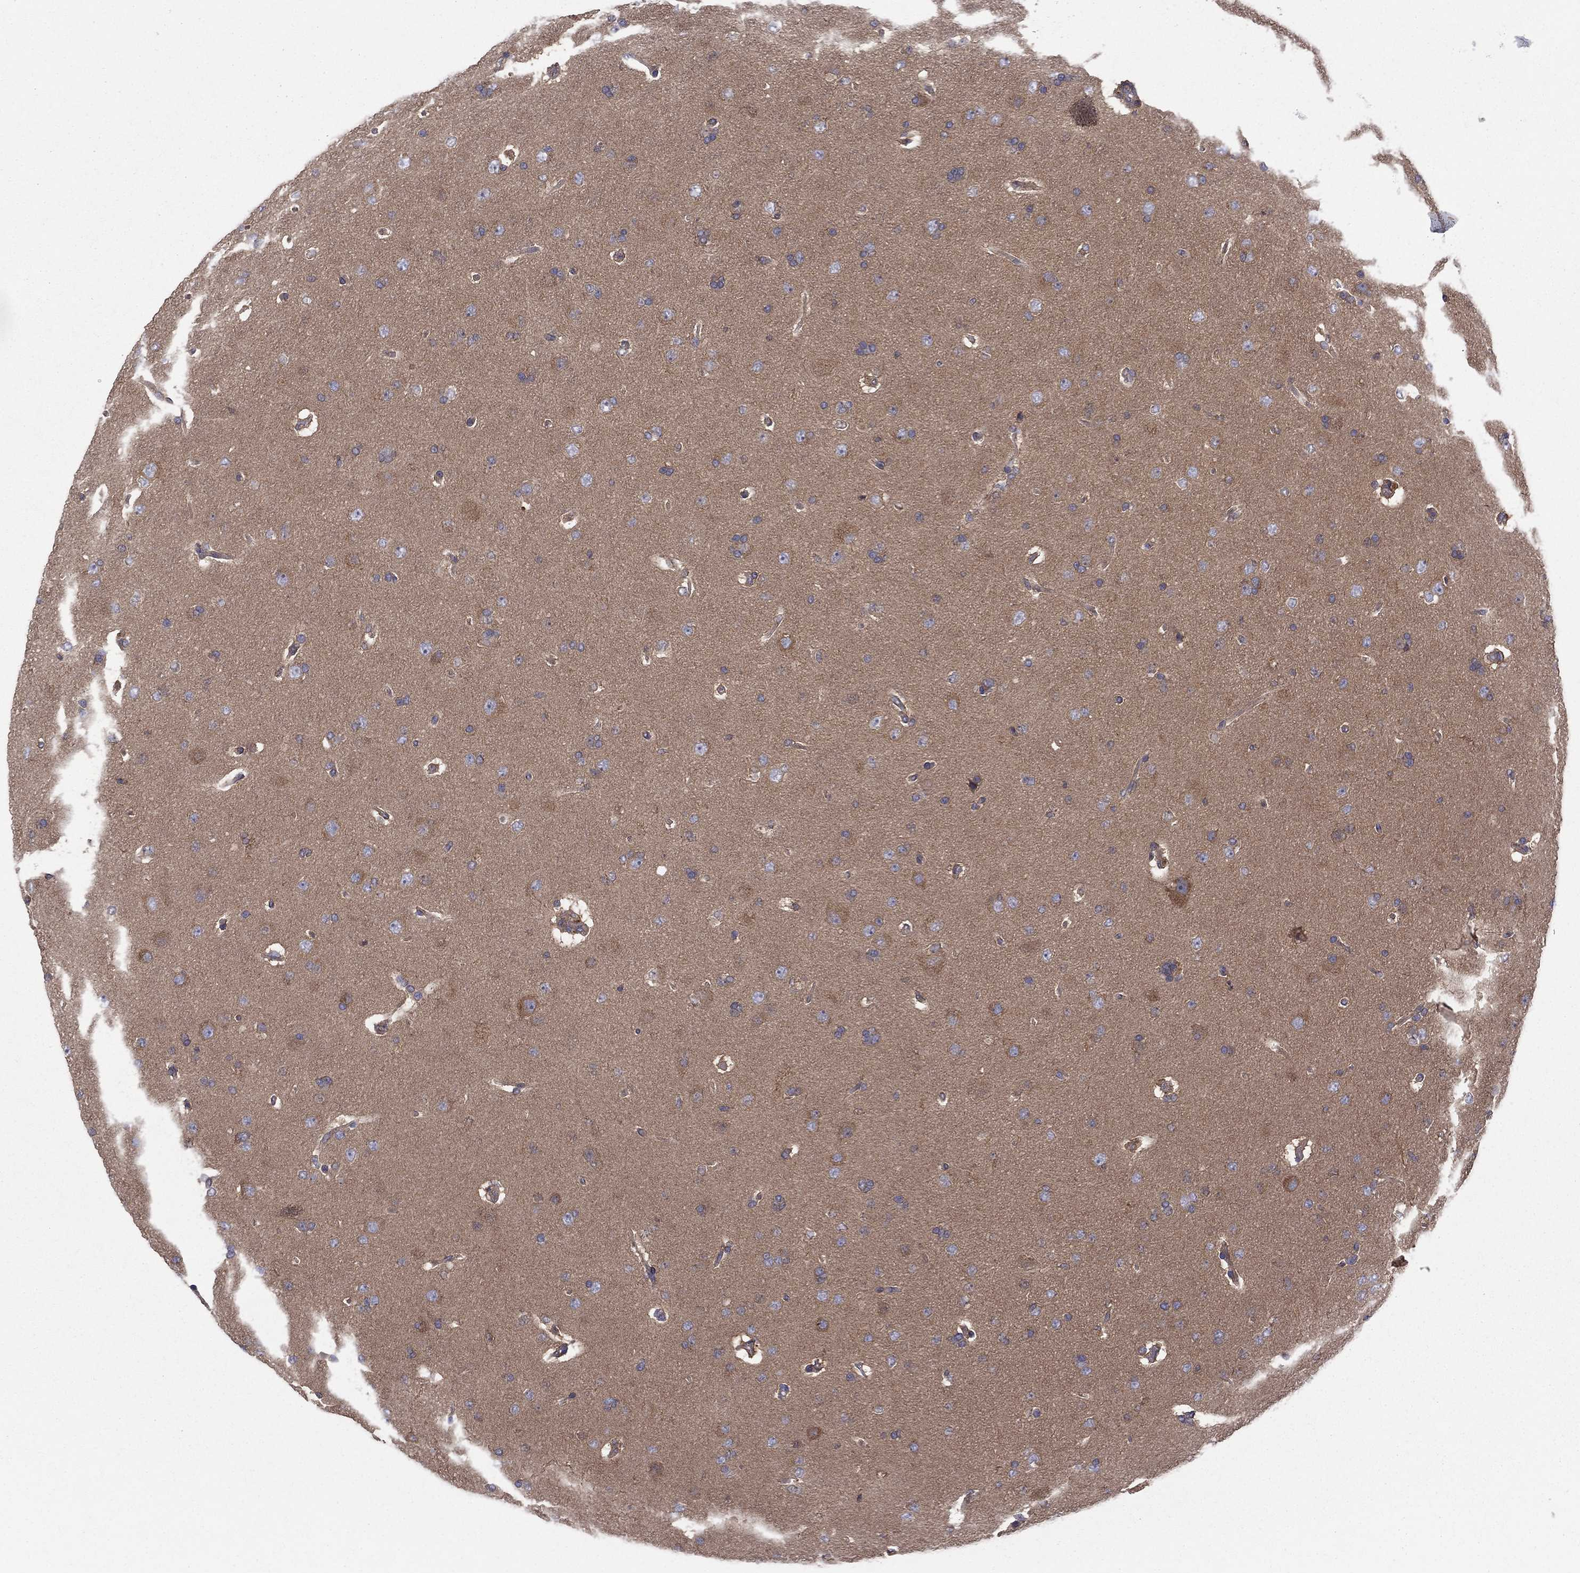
{"staining": {"intensity": "moderate", "quantity": "<25%", "location": "cytoplasmic/membranous"}, "tissue": "glioma", "cell_type": "Tumor cells", "image_type": "cancer", "snomed": [{"axis": "morphology", "description": "Glioma, malignant, NOS"}, {"axis": "topography", "description": "Cerebral cortex"}], "caption": "Human malignant glioma stained with a brown dye demonstrates moderate cytoplasmic/membranous positive positivity in about <25% of tumor cells.", "gene": "RNF123", "patient": {"sex": "male", "age": 58}}